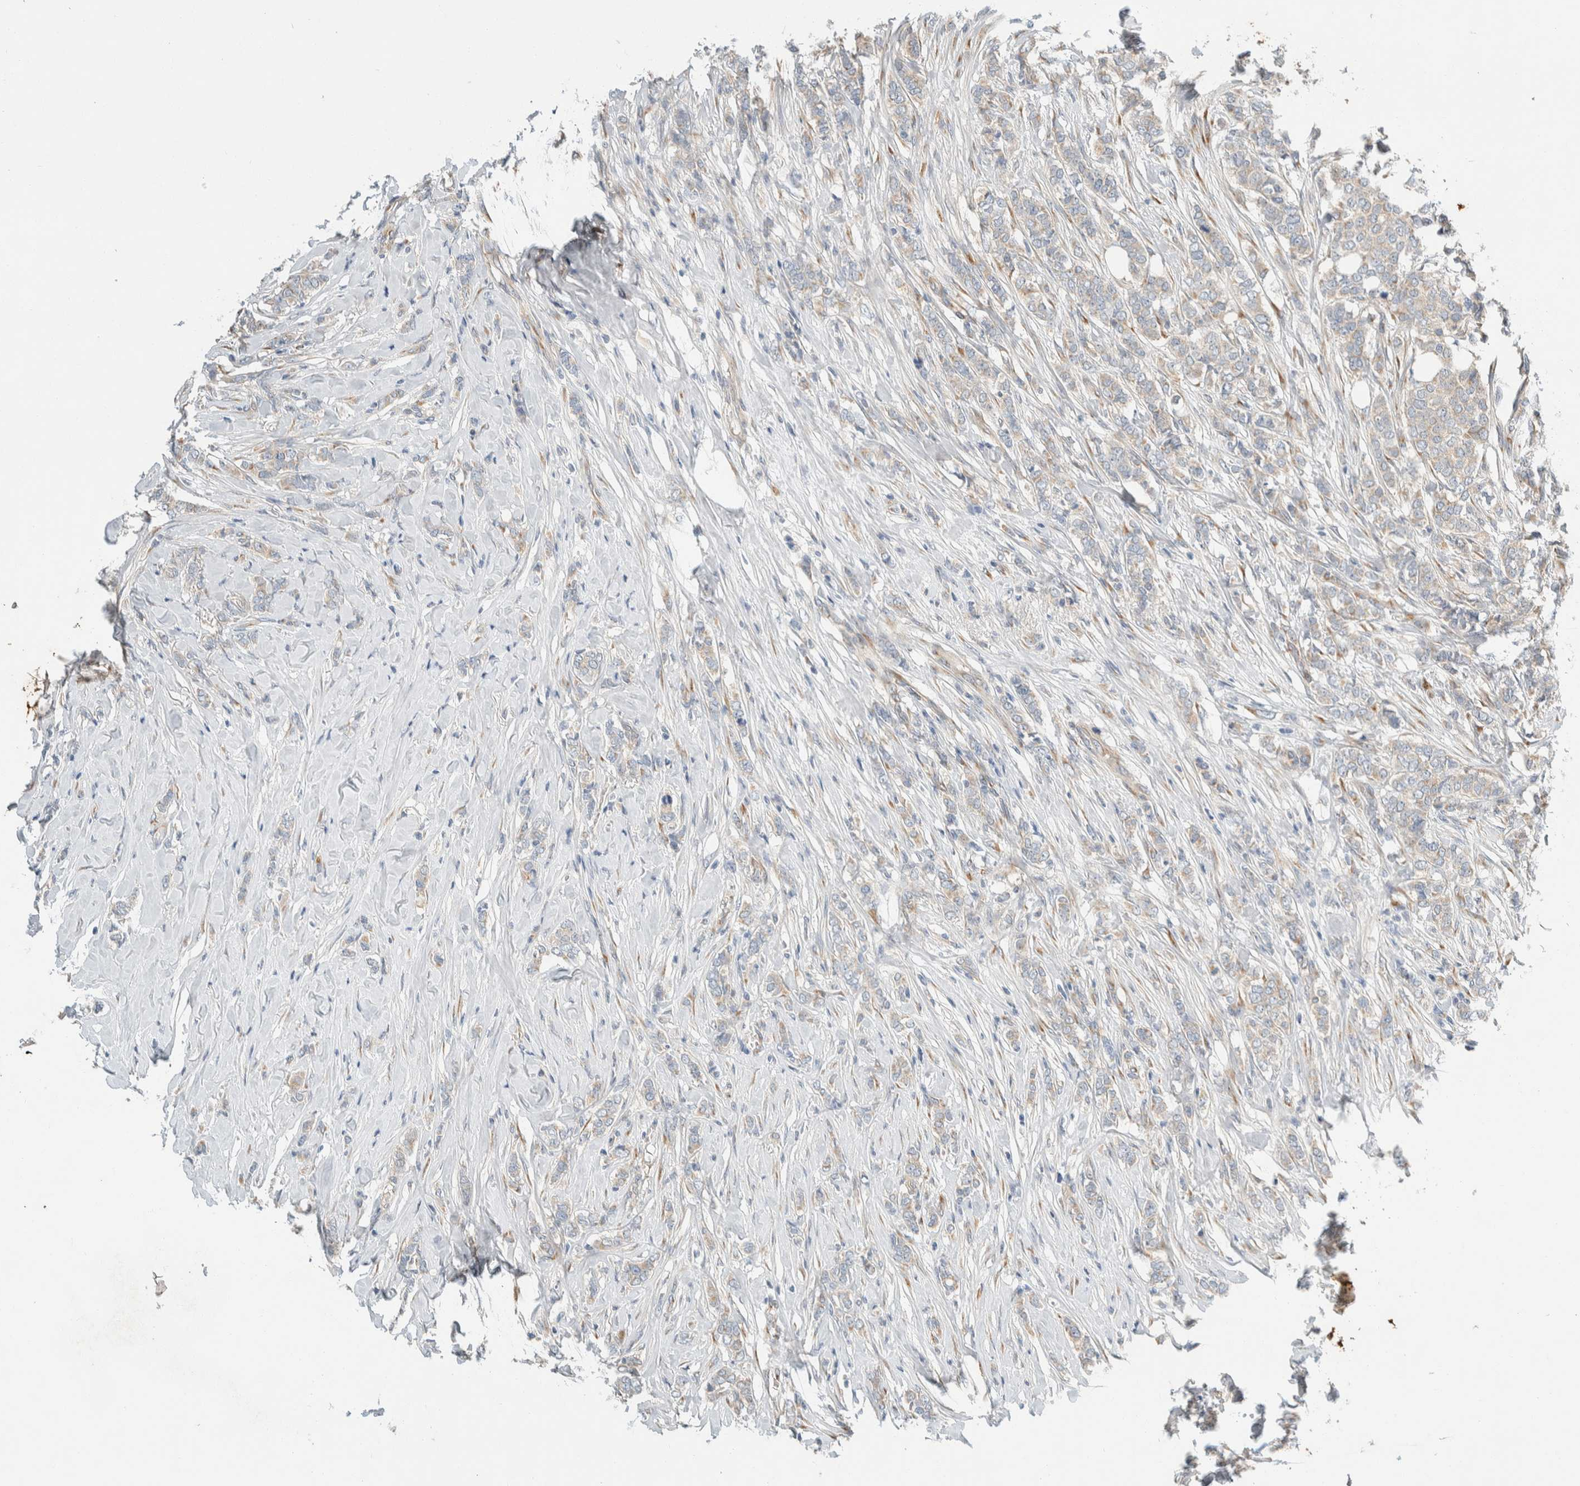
{"staining": {"intensity": "weak", "quantity": "<25%", "location": "cytoplasmic/membranous"}, "tissue": "breast cancer", "cell_type": "Tumor cells", "image_type": "cancer", "snomed": [{"axis": "morphology", "description": "Lobular carcinoma"}, {"axis": "topography", "description": "Skin"}, {"axis": "topography", "description": "Breast"}], "caption": "Breast cancer stained for a protein using immunohistochemistry exhibits no staining tumor cells.", "gene": "TMEM184B", "patient": {"sex": "female", "age": 46}}